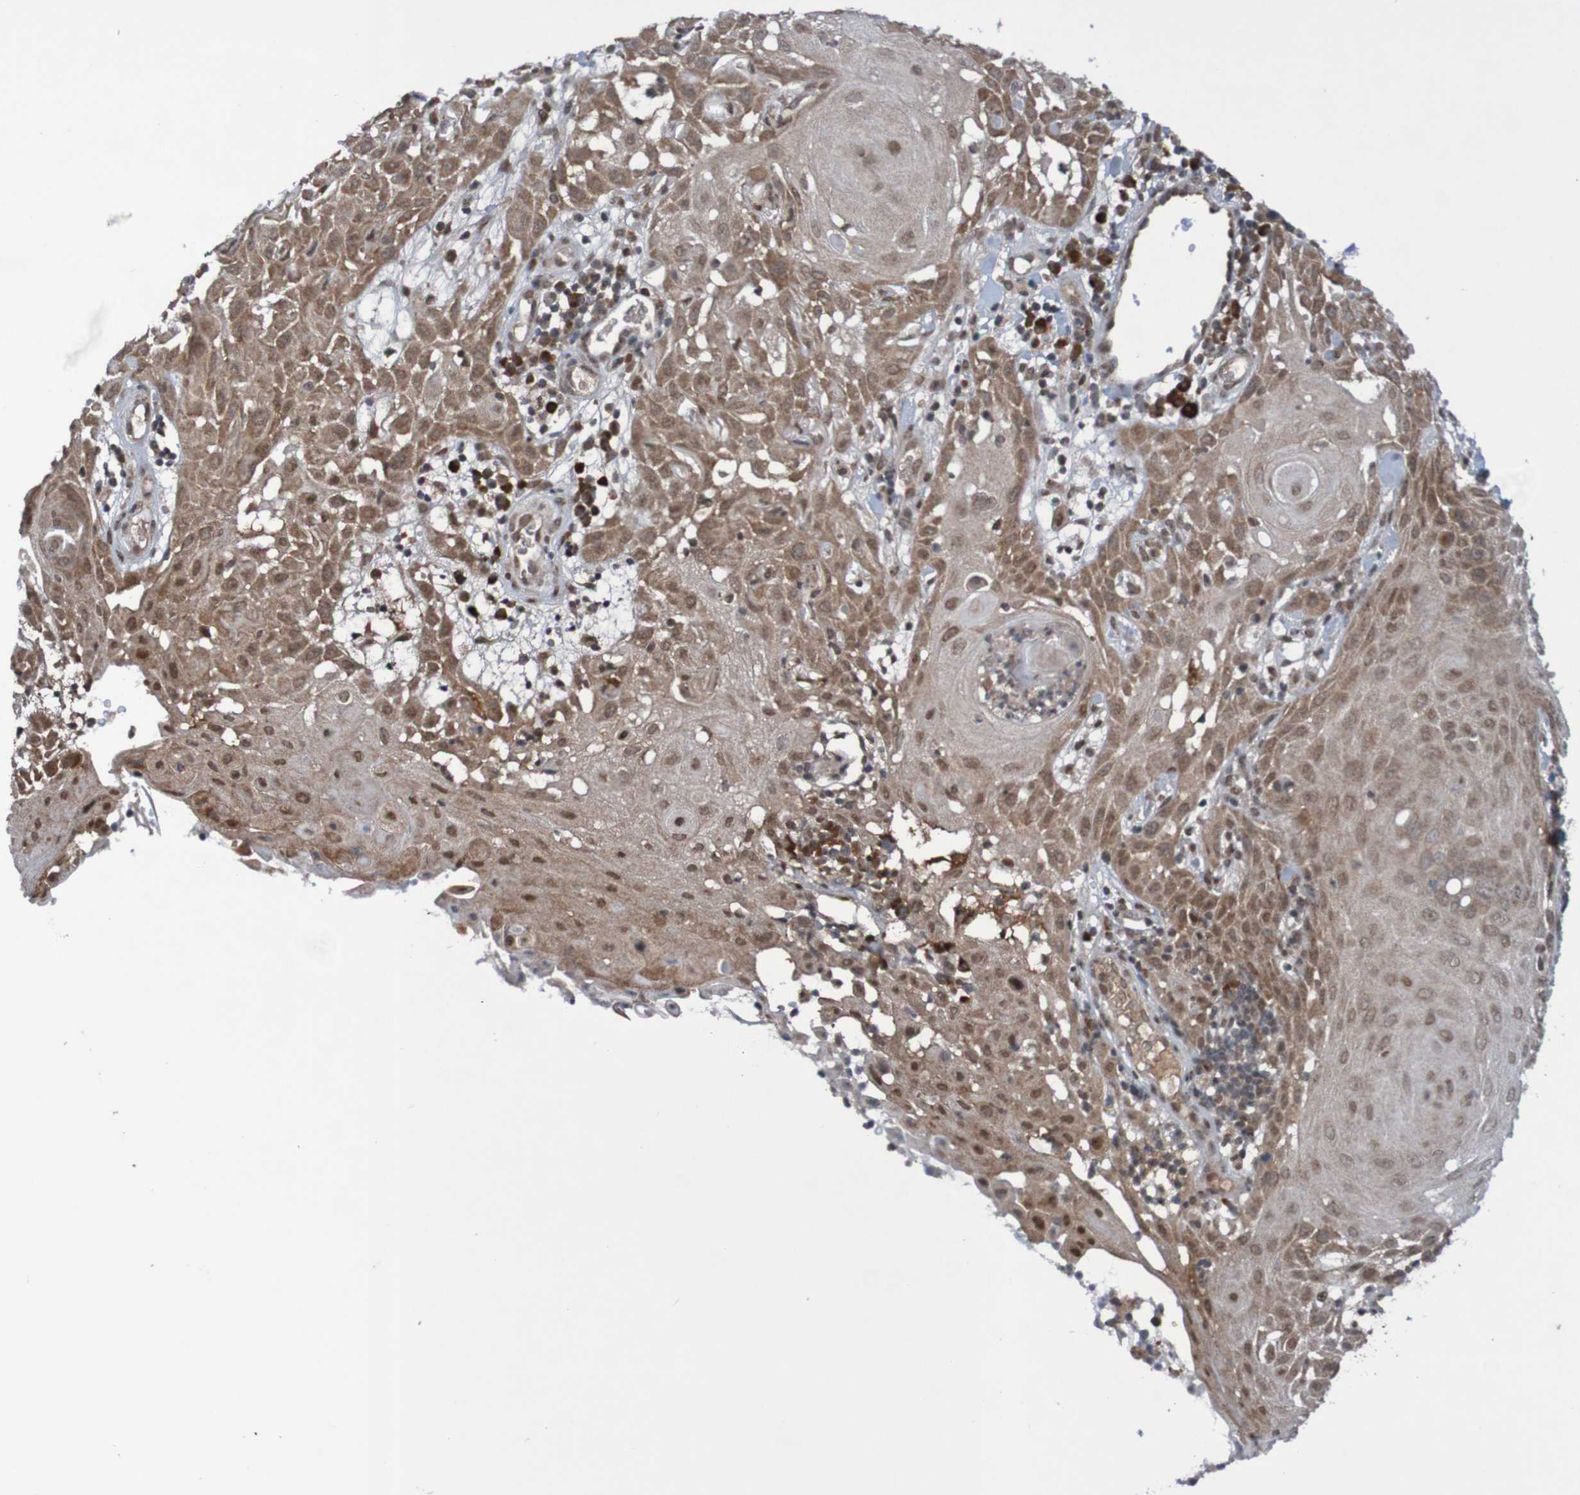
{"staining": {"intensity": "moderate", "quantity": ">75%", "location": "cytoplasmic/membranous,nuclear"}, "tissue": "skin cancer", "cell_type": "Tumor cells", "image_type": "cancer", "snomed": [{"axis": "morphology", "description": "Squamous cell carcinoma, NOS"}, {"axis": "topography", "description": "Skin"}], "caption": "A photomicrograph of skin cancer (squamous cell carcinoma) stained for a protein displays moderate cytoplasmic/membranous and nuclear brown staining in tumor cells.", "gene": "ITLN1", "patient": {"sex": "male", "age": 24}}